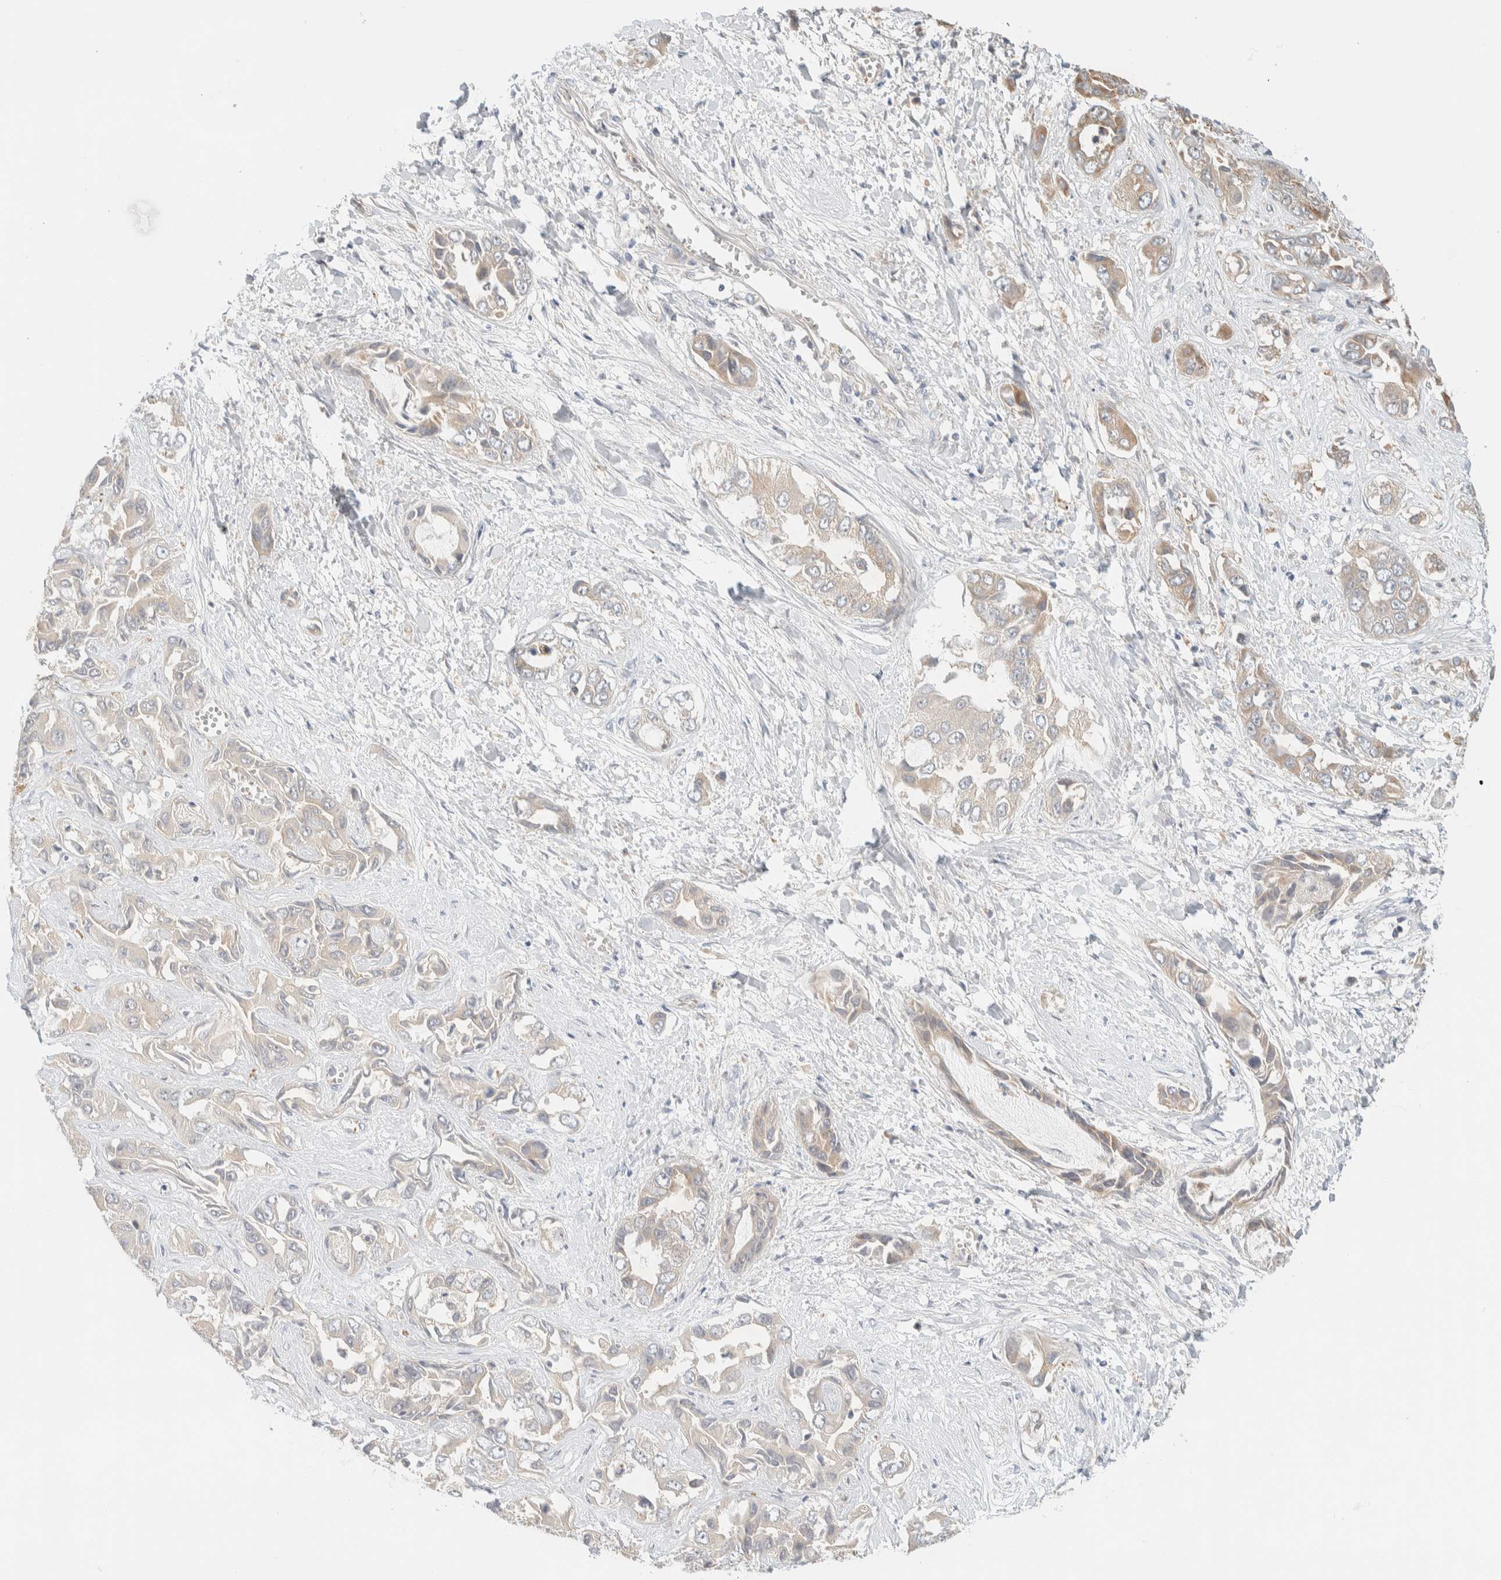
{"staining": {"intensity": "weak", "quantity": "<25%", "location": "cytoplasmic/membranous"}, "tissue": "liver cancer", "cell_type": "Tumor cells", "image_type": "cancer", "snomed": [{"axis": "morphology", "description": "Cholangiocarcinoma"}, {"axis": "topography", "description": "Liver"}], "caption": "Protein analysis of liver cancer (cholangiocarcinoma) shows no significant staining in tumor cells. (Stains: DAB (3,3'-diaminobenzidine) IHC with hematoxylin counter stain, Microscopy: brightfield microscopy at high magnification).", "gene": "MRPL41", "patient": {"sex": "female", "age": 52}}